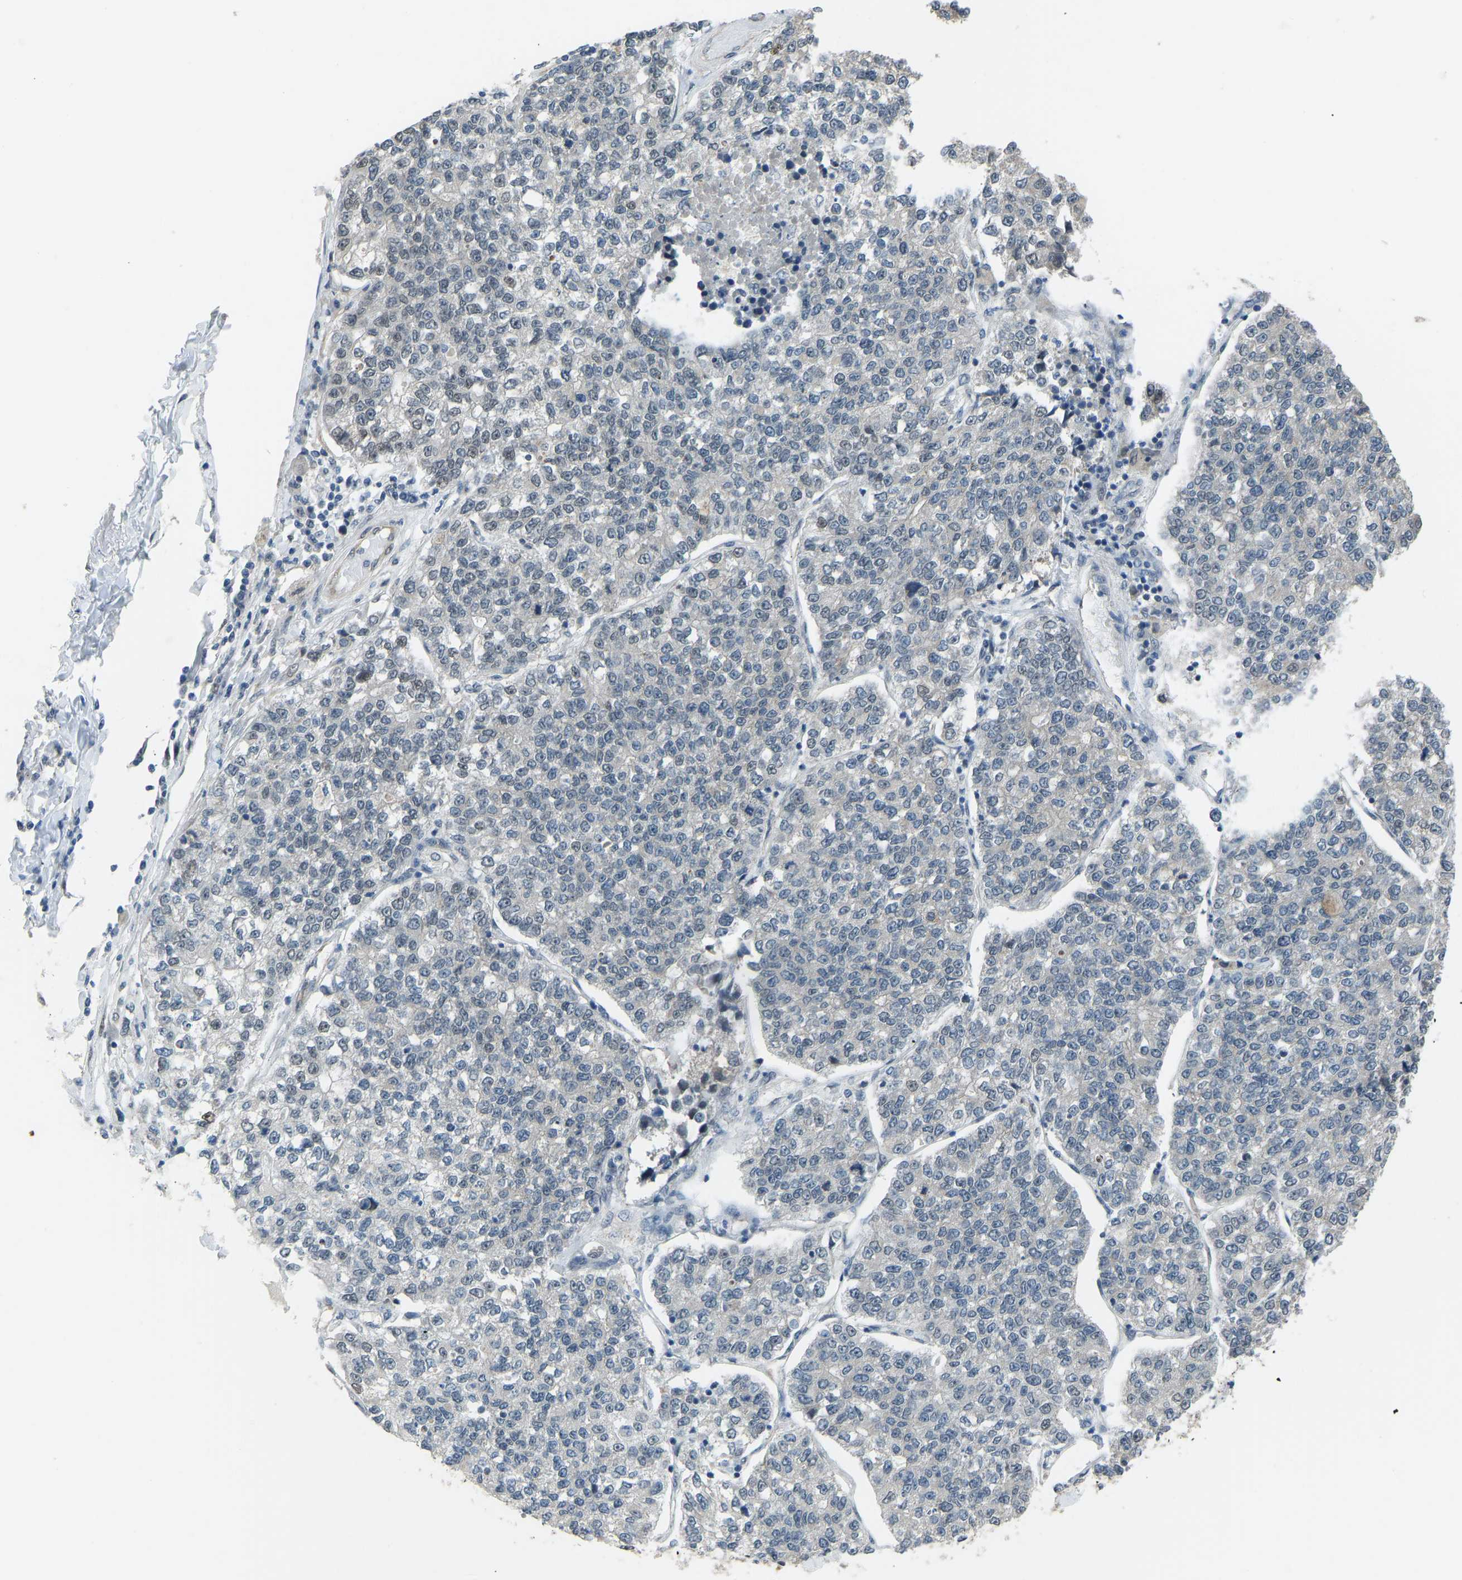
{"staining": {"intensity": "negative", "quantity": "none", "location": "none"}, "tissue": "lung cancer", "cell_type": "Tumor cells", "image_type": "cancer", "snomed": [{"axis": "morphology", "description": "Adenocarcinoma, NOS"}, {"axis": "topography", "description": "Lung"}], "caption": "Micrograph shows no significant protein staining in tumor cells of lung cancer. (Immunohistochemistry, brightfield microscopy, high magnification).", "gene": "KPNA6", "patient": {"sex": "male", "age": 49}}